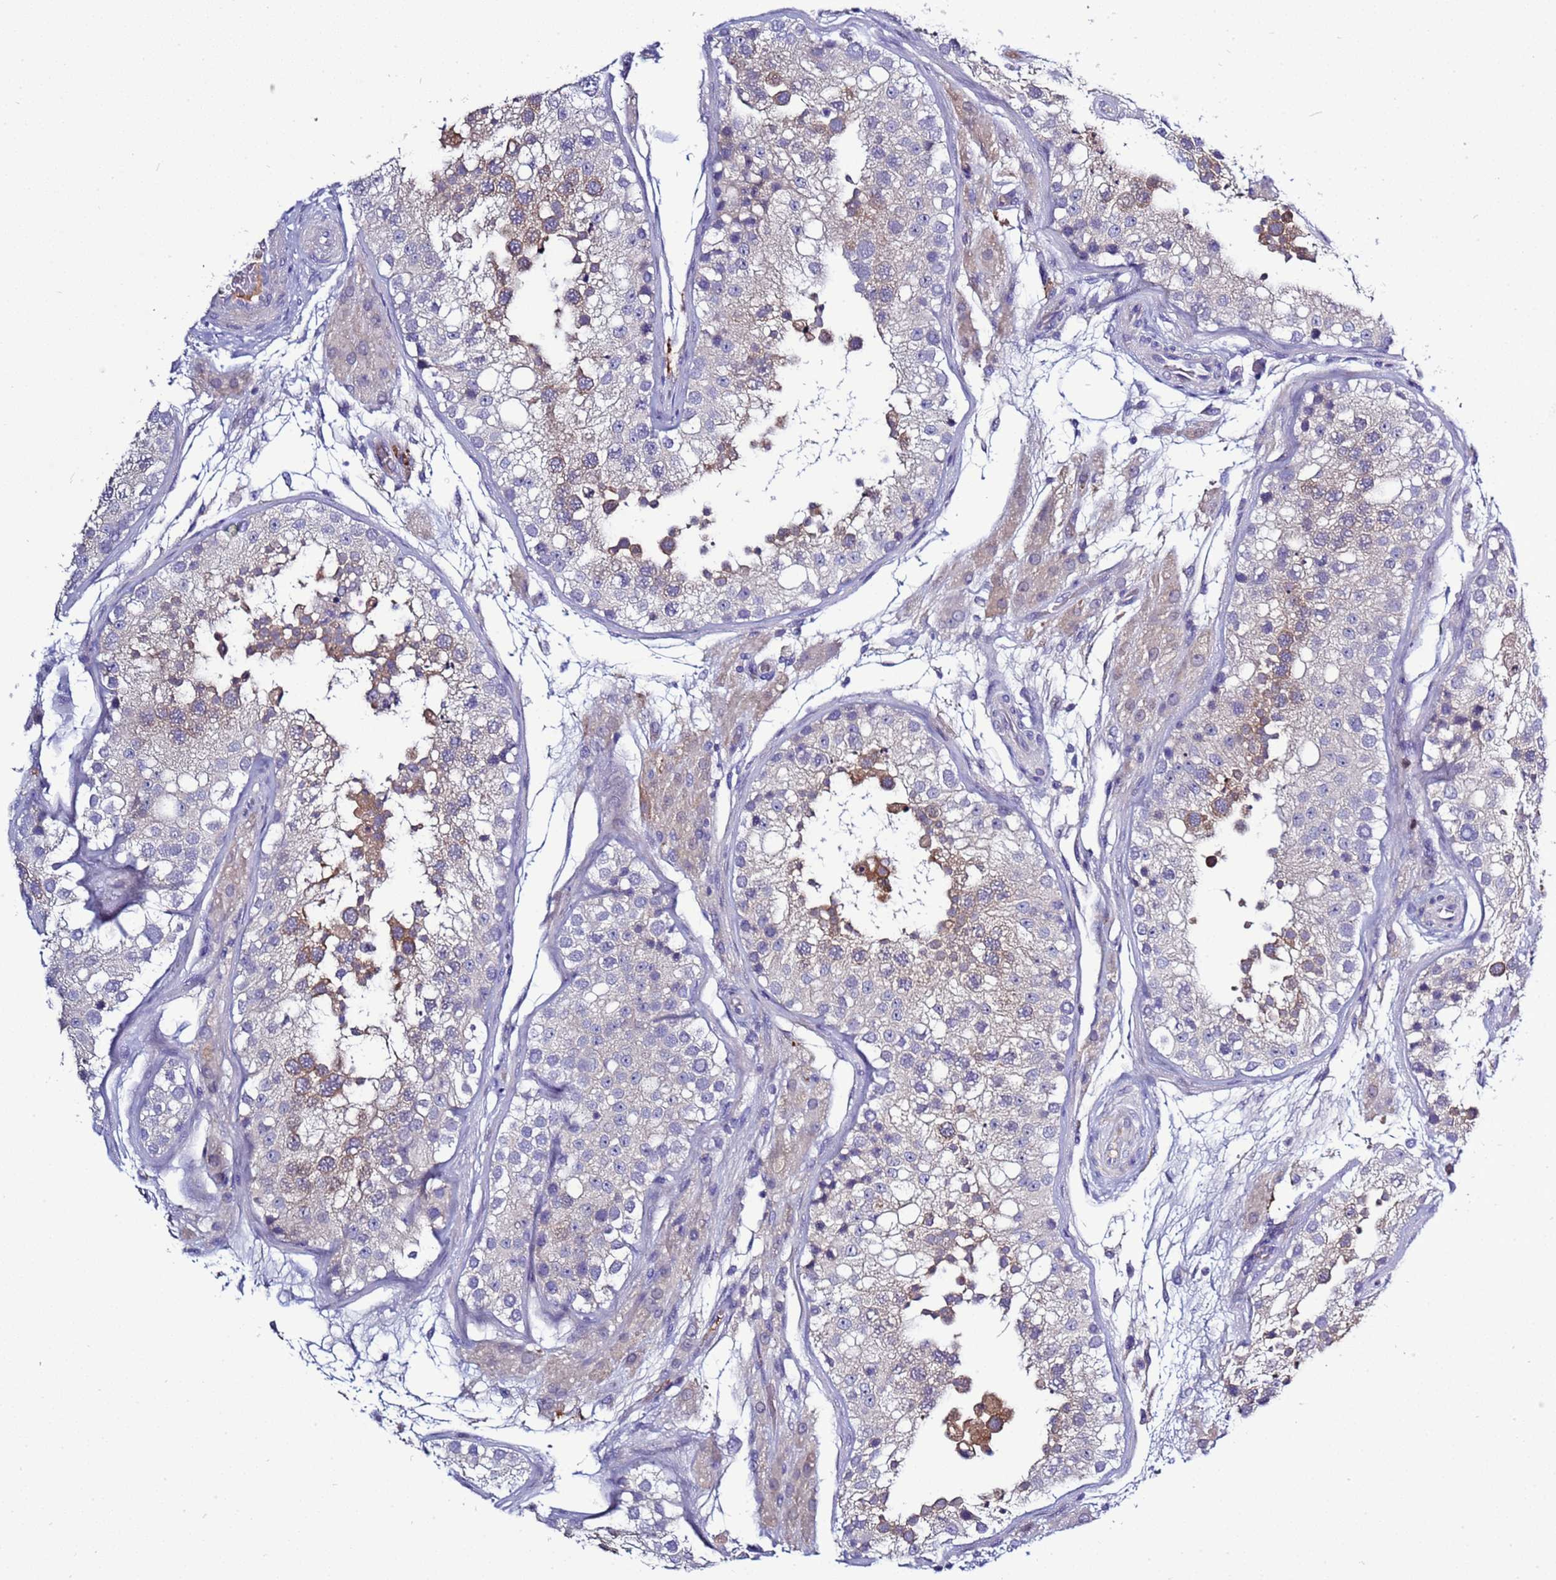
{"staining": {"intensity": "moderate", "quantity": "<25%", "location": "cytoplasmic/membranous"}, "tissue": "testis", "cell_type": "Cells in seminiferous ducts", "image_type": "normal", "snomed": [{"axis": "morphology", "description": "Normal tissue, NOS"}, {"axis": "topography", "description": "Testis"}], "caption": "Protein staining by immunohistochemistry exhibits moderate cytoplasmic/membranous staining in about <25% of cells in seminiferous ducts in benign testis. The staining is performed using DAB brown chromogen to label protein expression. The nuclei are counter-stained blue using hematoxylin.", "gene": "C4orf46", "patient": {"sex": "male", "age": 26}}